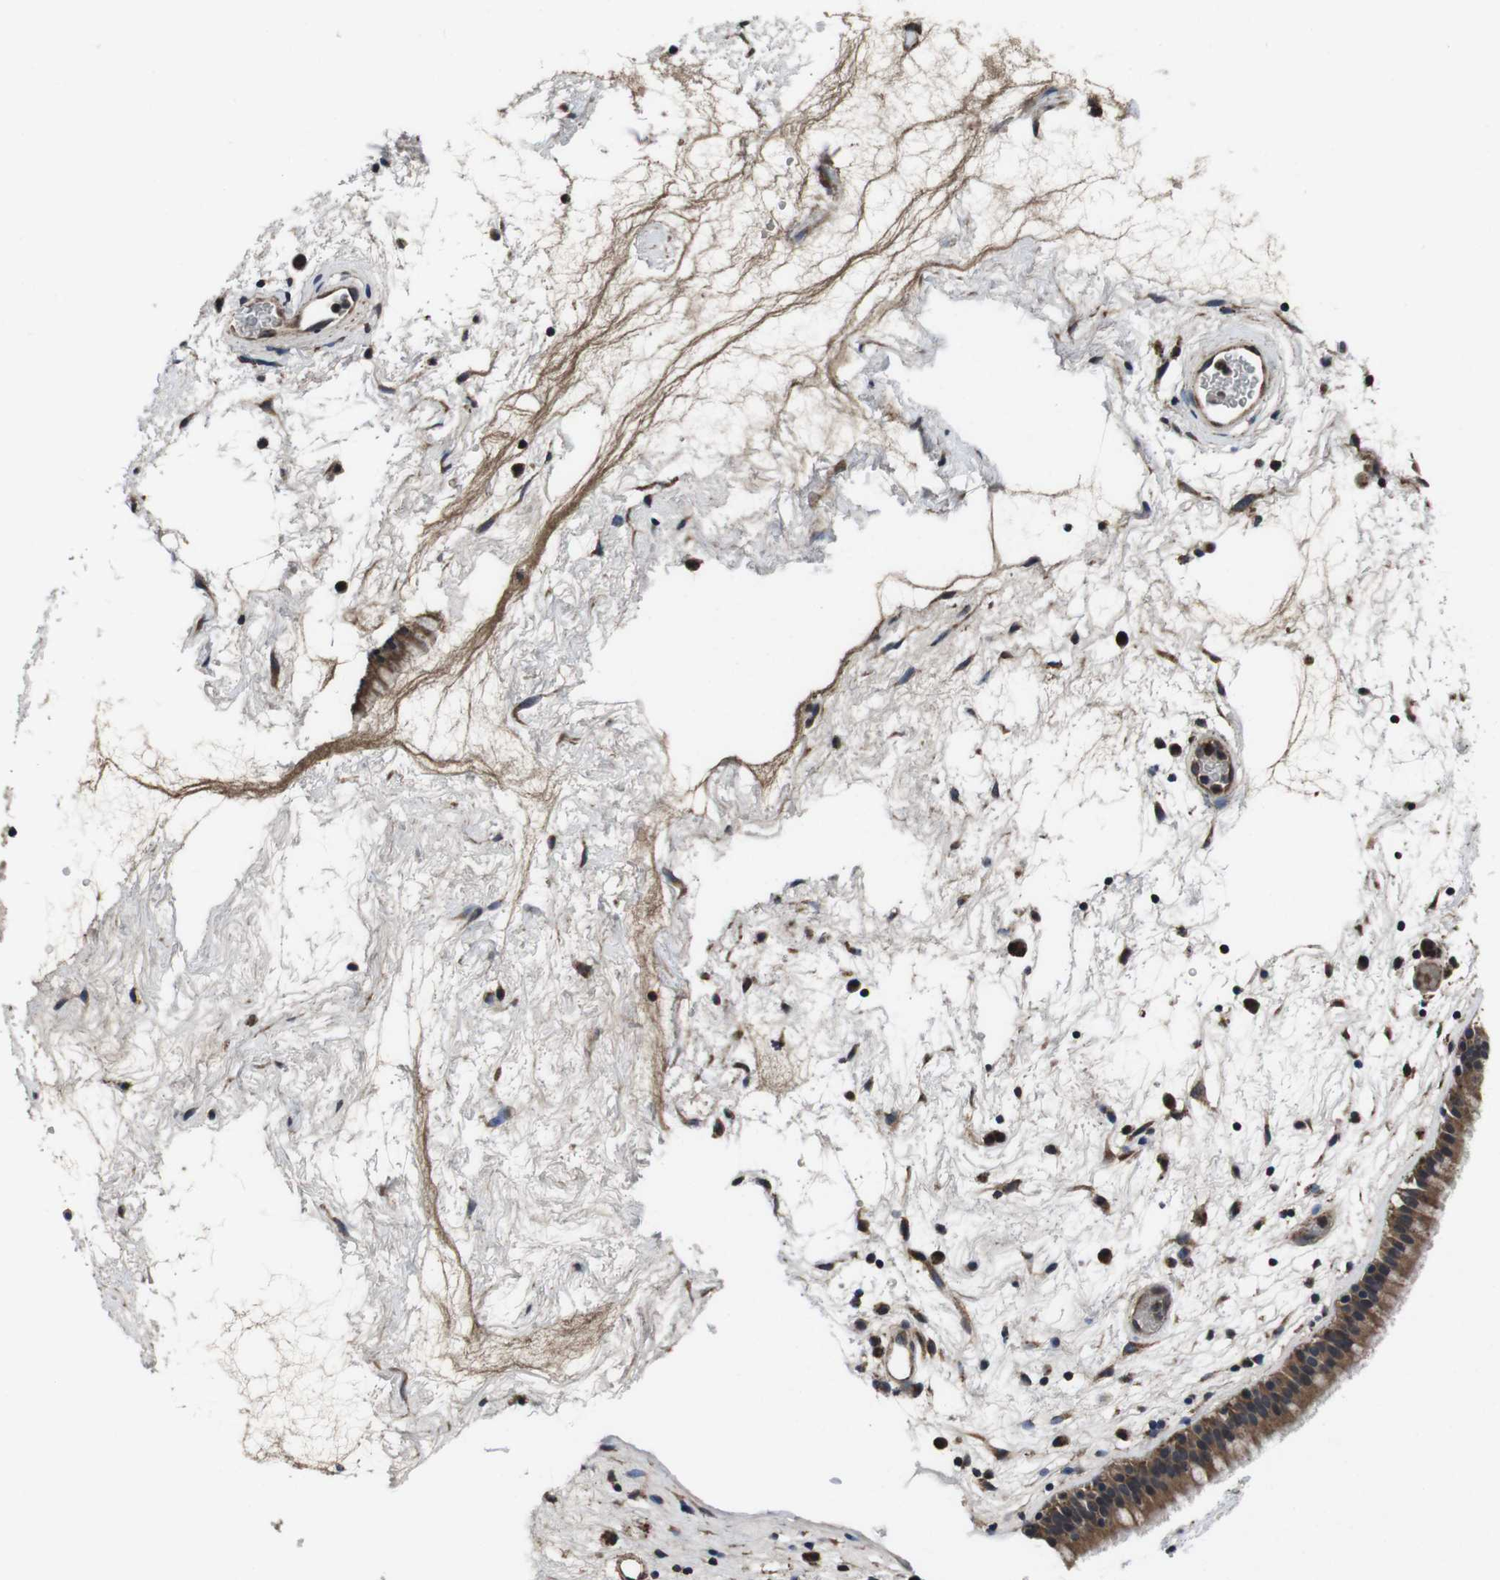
{"staining": {"intensity": "moderate", "quantity": ">75%", "location": "cytoplasmic/membranous"}, "tissue": "nasopharynx", "cell_type": "Respiratory epithelial cells", "image_type": "normal", "snomed": [{"axis": "morphology", "description": "Normal tissue, NOS"}, {"axis": "morphology", "description": "Inflammation, NOS"}, {"axis": "topography", "description": "Nasopharynx"}], "caption": "Brown immunohistochemical staining in normal nasopharynx exhibits moderate cytoplasmic/membranous expression in approximately >75% of respiratory epithelial cells.", "gene": "CXCL11", "patient": {"sex": "male", "age": 48}}